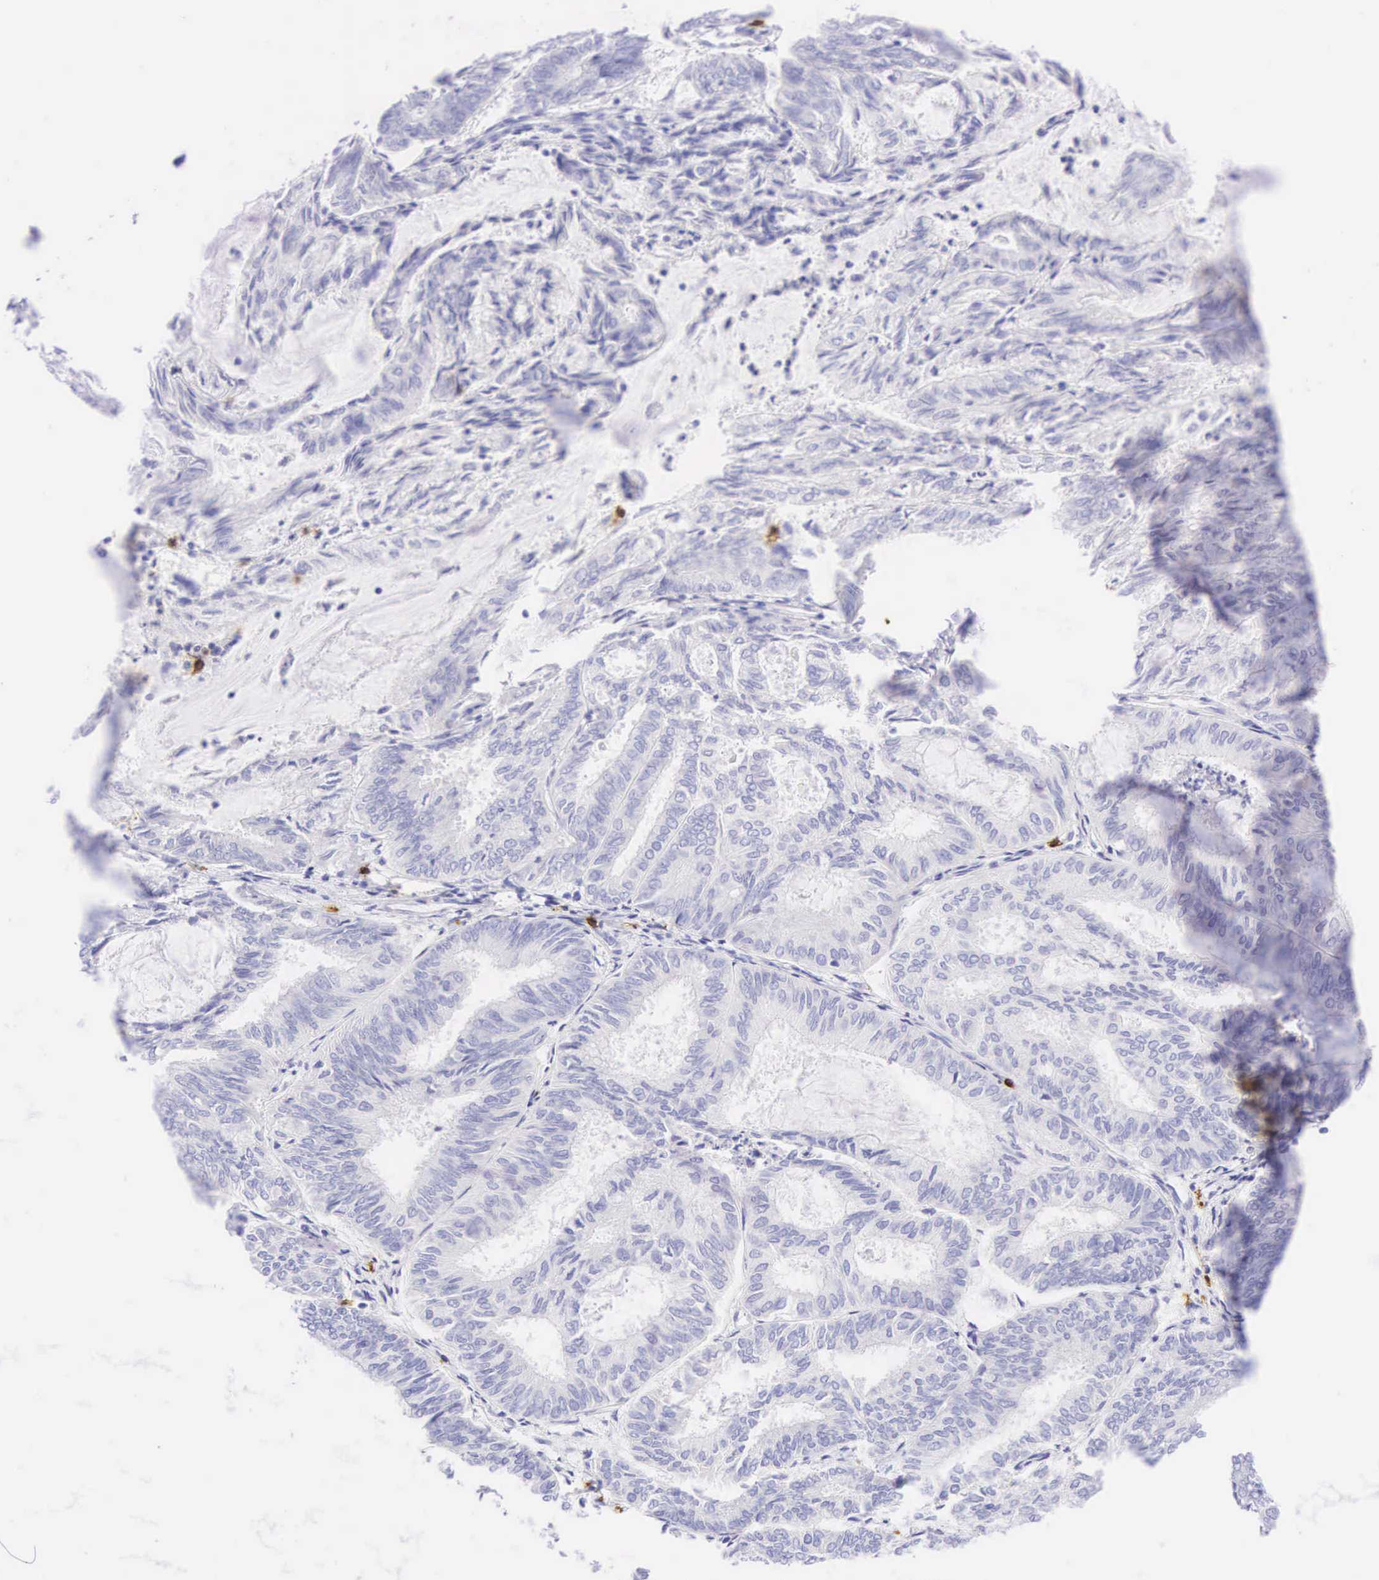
{"staining": {"intensity": "negative", "quantity": "none", "location": "none"}, "tissue": "endometrial cancer", "cell_type": "Tumor cells", "image_type": "cancer", "snomed": [{"axis": "morphology", "description": "Adenocarcinoma, NOS"}, {"axis": "topography", "description": "Endometrium"}], "caption": "An image of adenocarcinoma (endometrial) stained for a protein reveals no brown staining in tumor cells.", "gene": "CD8A", "patient": {"sex": "female", "age": 59}}